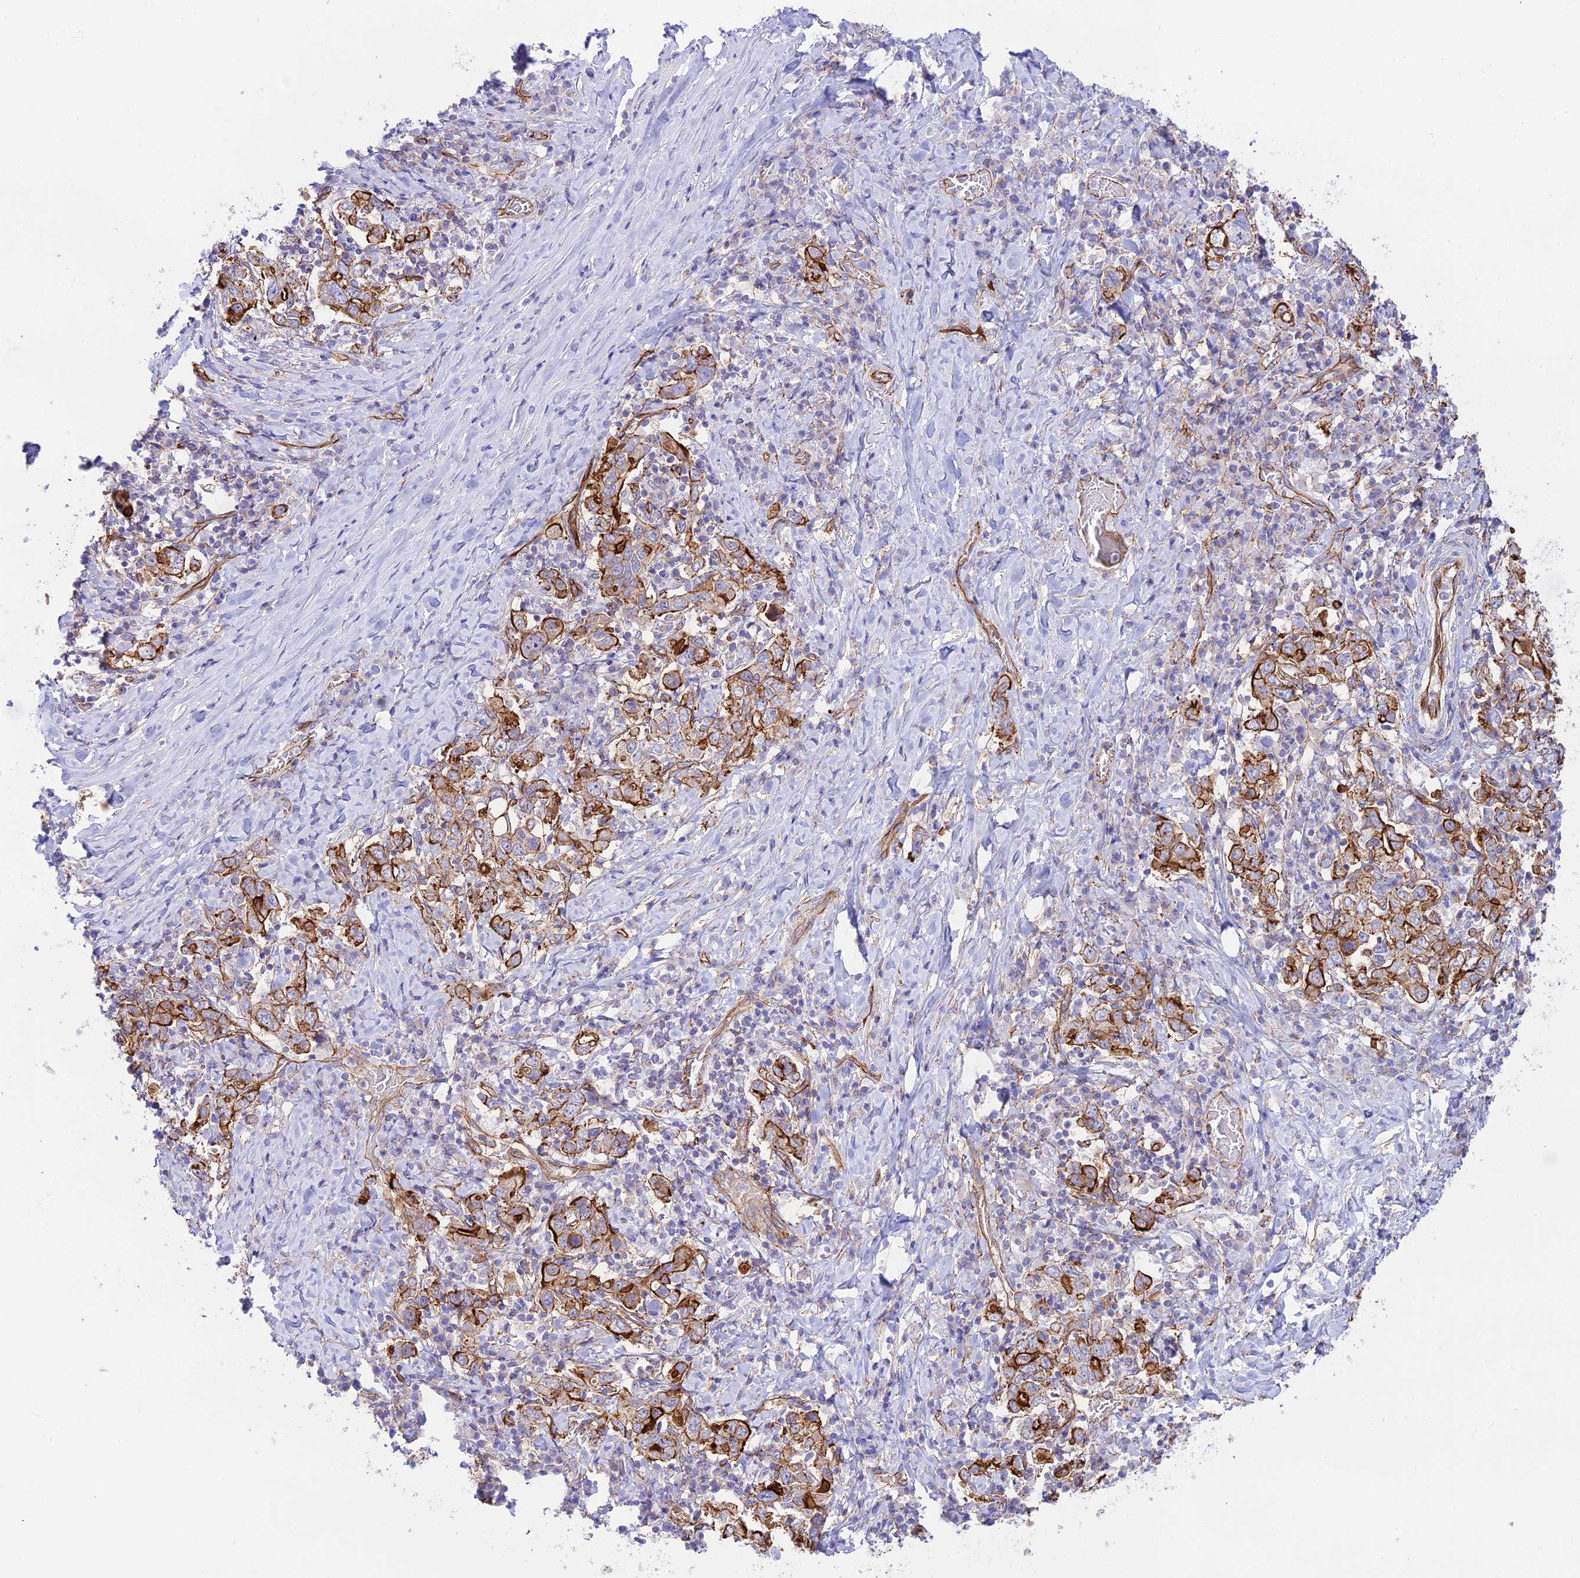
{"staining": {"intensity": "strong", "quantity": "25%-75%", "location": "cytoplasmic/membranous"}, "tissue": "stomach cancer", "cell_type": "Tumor cells", "image_type": "cancer", "snomed": [{"axis": "morphology", "description": "Adenocarcinoma, NOS"}, {"axis": "topography", "description": "Stomach, upper"}], "caption": "IHC micrograph of adenocarcinoma (stomach) stained for a protein (brown), which shows high levels of strong cytoplasmic/membranous staining in about 25%-75% of tumor cells.", "gene": "YPEL5", "patient": {"sex": "male", "age": 62}}